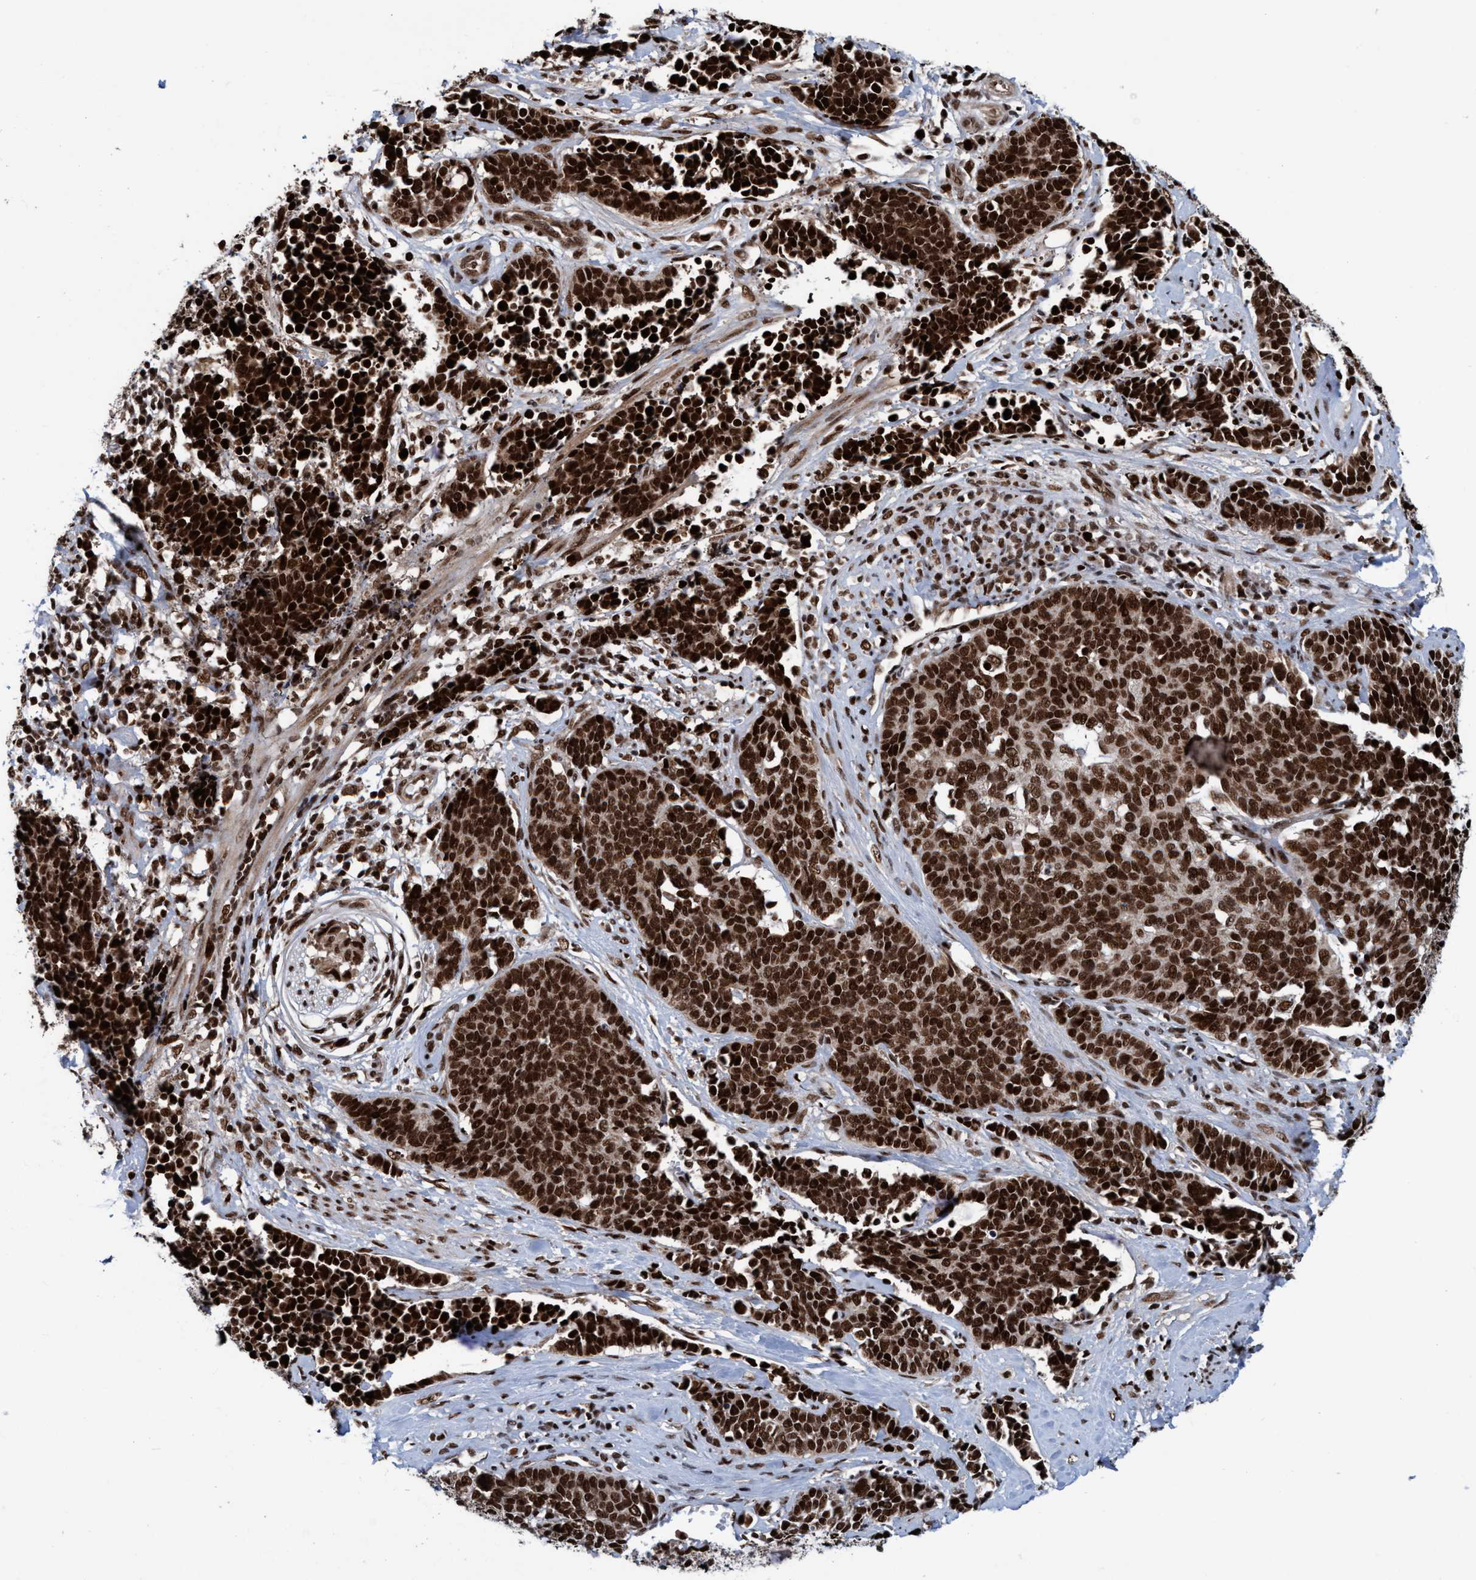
{"staining": {"intensity": "strong", "quantity": ">75%", "location": "cytoplasmic/membranous,nuclear"}, "tissue": "cervical cancer", "cell_type": "Tumor cells", "image_type": "cancer", "snomed": [{"axis": "morphology", "description": "Squamous cell carcinoma, NOS"}, {"axis": "topography", "description": "Cervix"}], "caption": "Human squamous cell carcinoma (cervical) stained with a brown dye displays strong cytoplasmic/membranous and nuclear positive staining in about >75% of tumor cells.", "gene": "TOPBP1", "patient": {"sex": "female", "age": 35}}